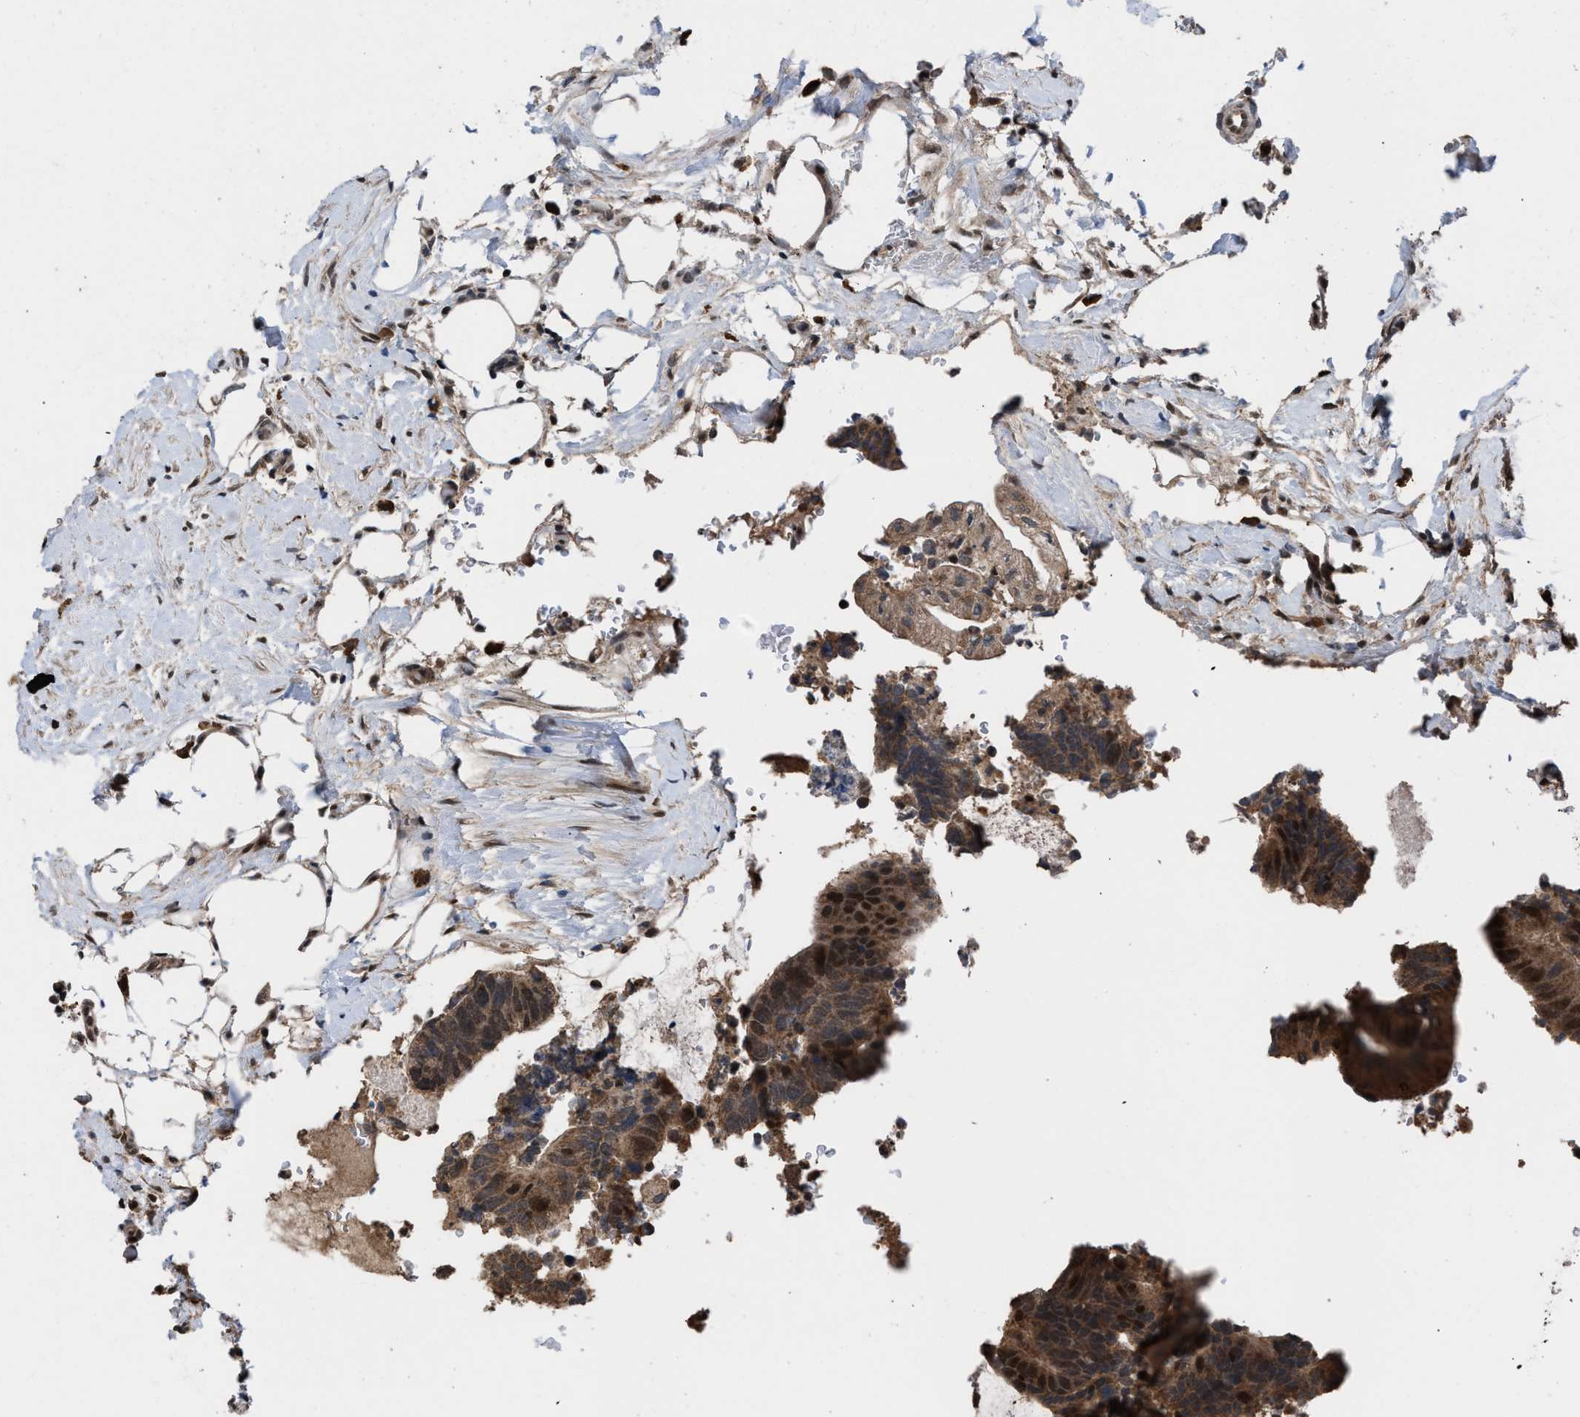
{"staining": {"intensity": "strong", "quantity": ">75%", "location": "cytoplasmic/membranous,nuclear"}, "tissue": "colorectal cancer", "cell_type": "Tumor cells", "image_type": "cancer", "snomed": [{"axis": "morphology", "description": "Adenocarcinoma, NOS"}, {"axis": "topography", "description": "Colon"}], "caption": "Strong cytoplasmic/membranous and nuclear positivity for a protein is seen in about >75% of tumor cells of adenocarcinoma (colorectal) using immunohistochemistry (IHC).", "gene": "C9orf78", "patient": {"sex": "male", "age": 56}}